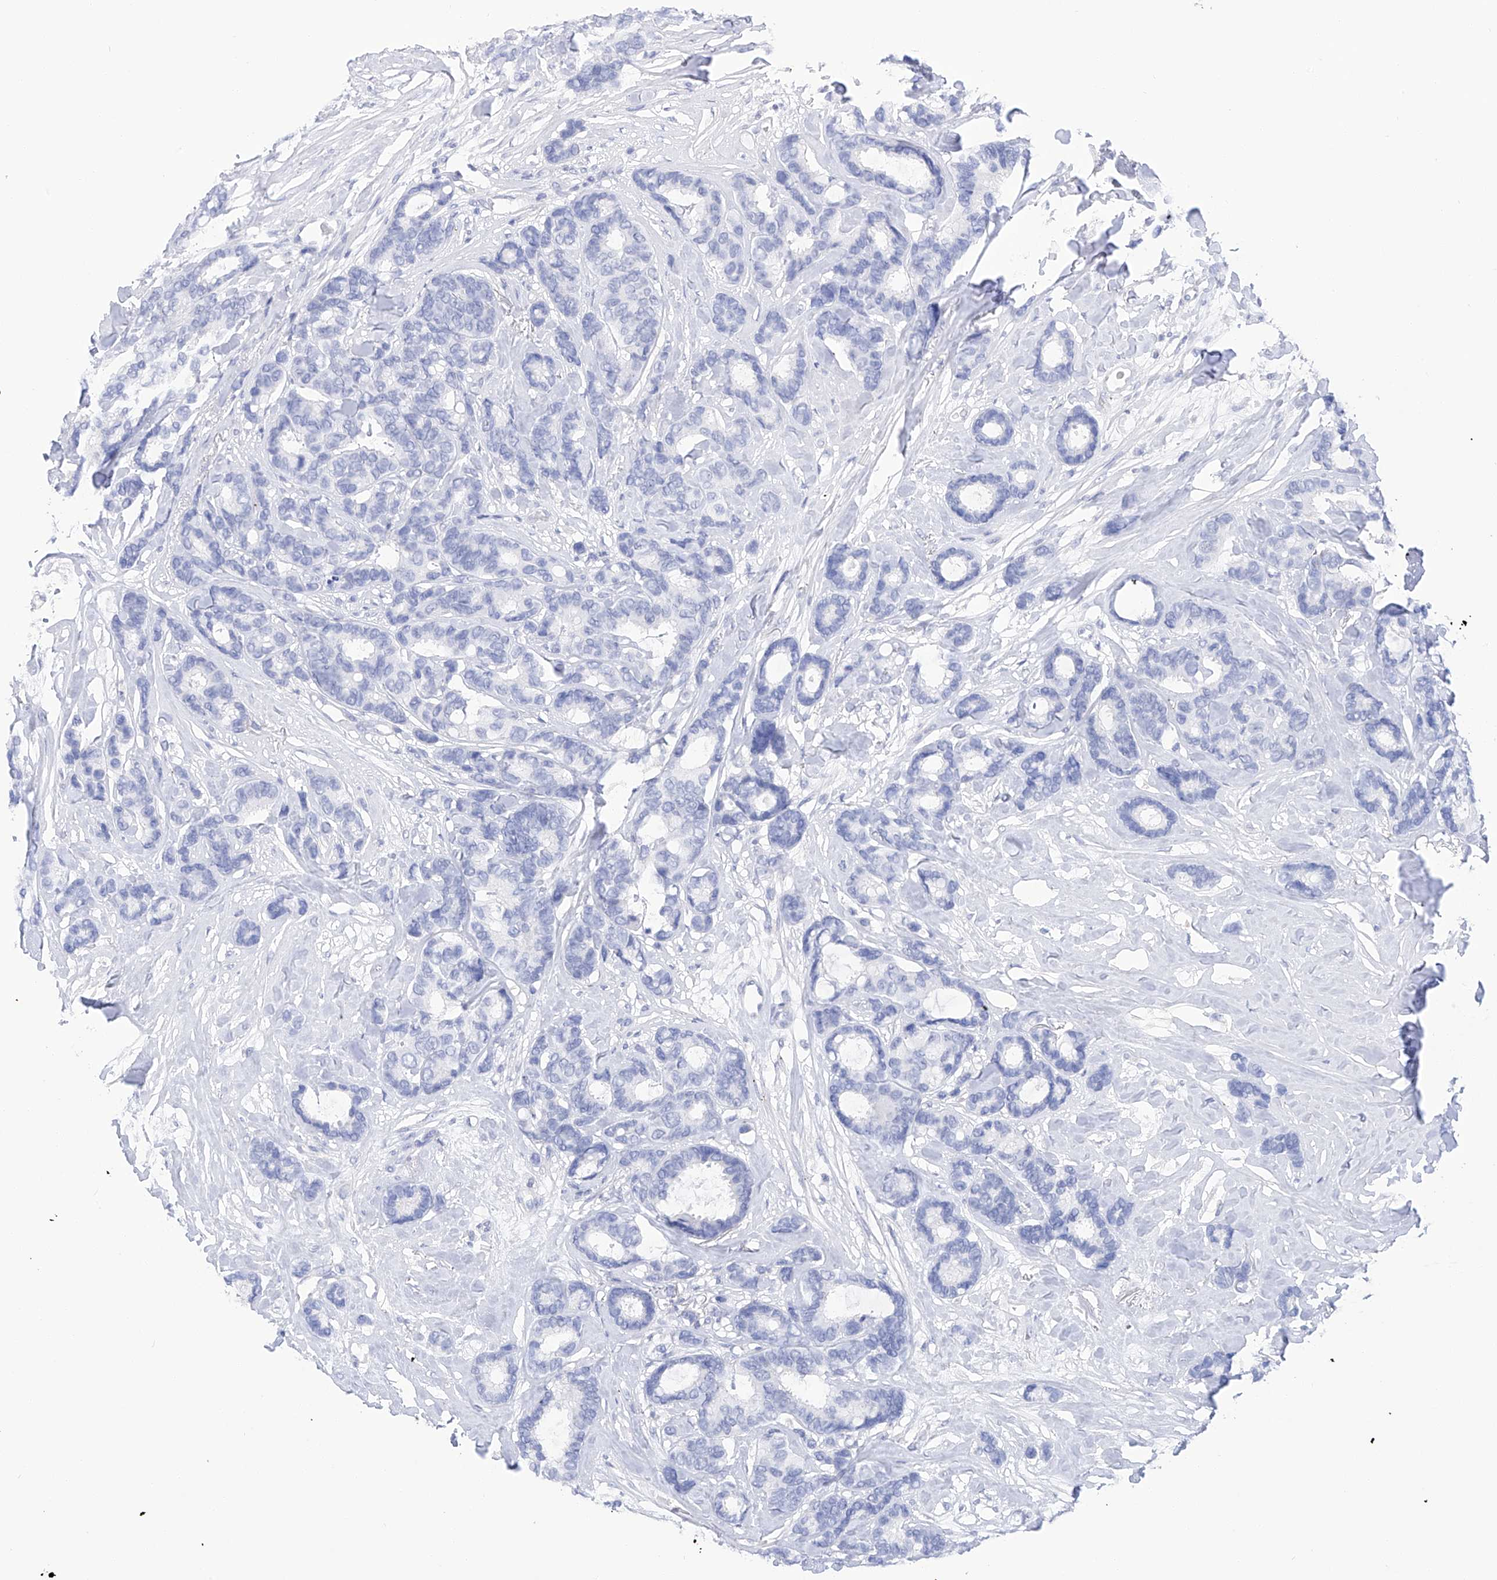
{"staining": {"intensity": "negative", "quantity": "none", "location": "none"}, "tissue": "breast cancer", "cell_type": "Tumor cells", "image_type": "cancer", "snomed": [{"axis": "morphology", "description": "Duct carcinoma"}, {"axis": "topography", "description": "Breast"}], "caption": "Breast cancer stained for a protein using IHC reveals no positivity tumor cells.", "gene": "FLG", "patient": {"sex": "female", "age": 87}}